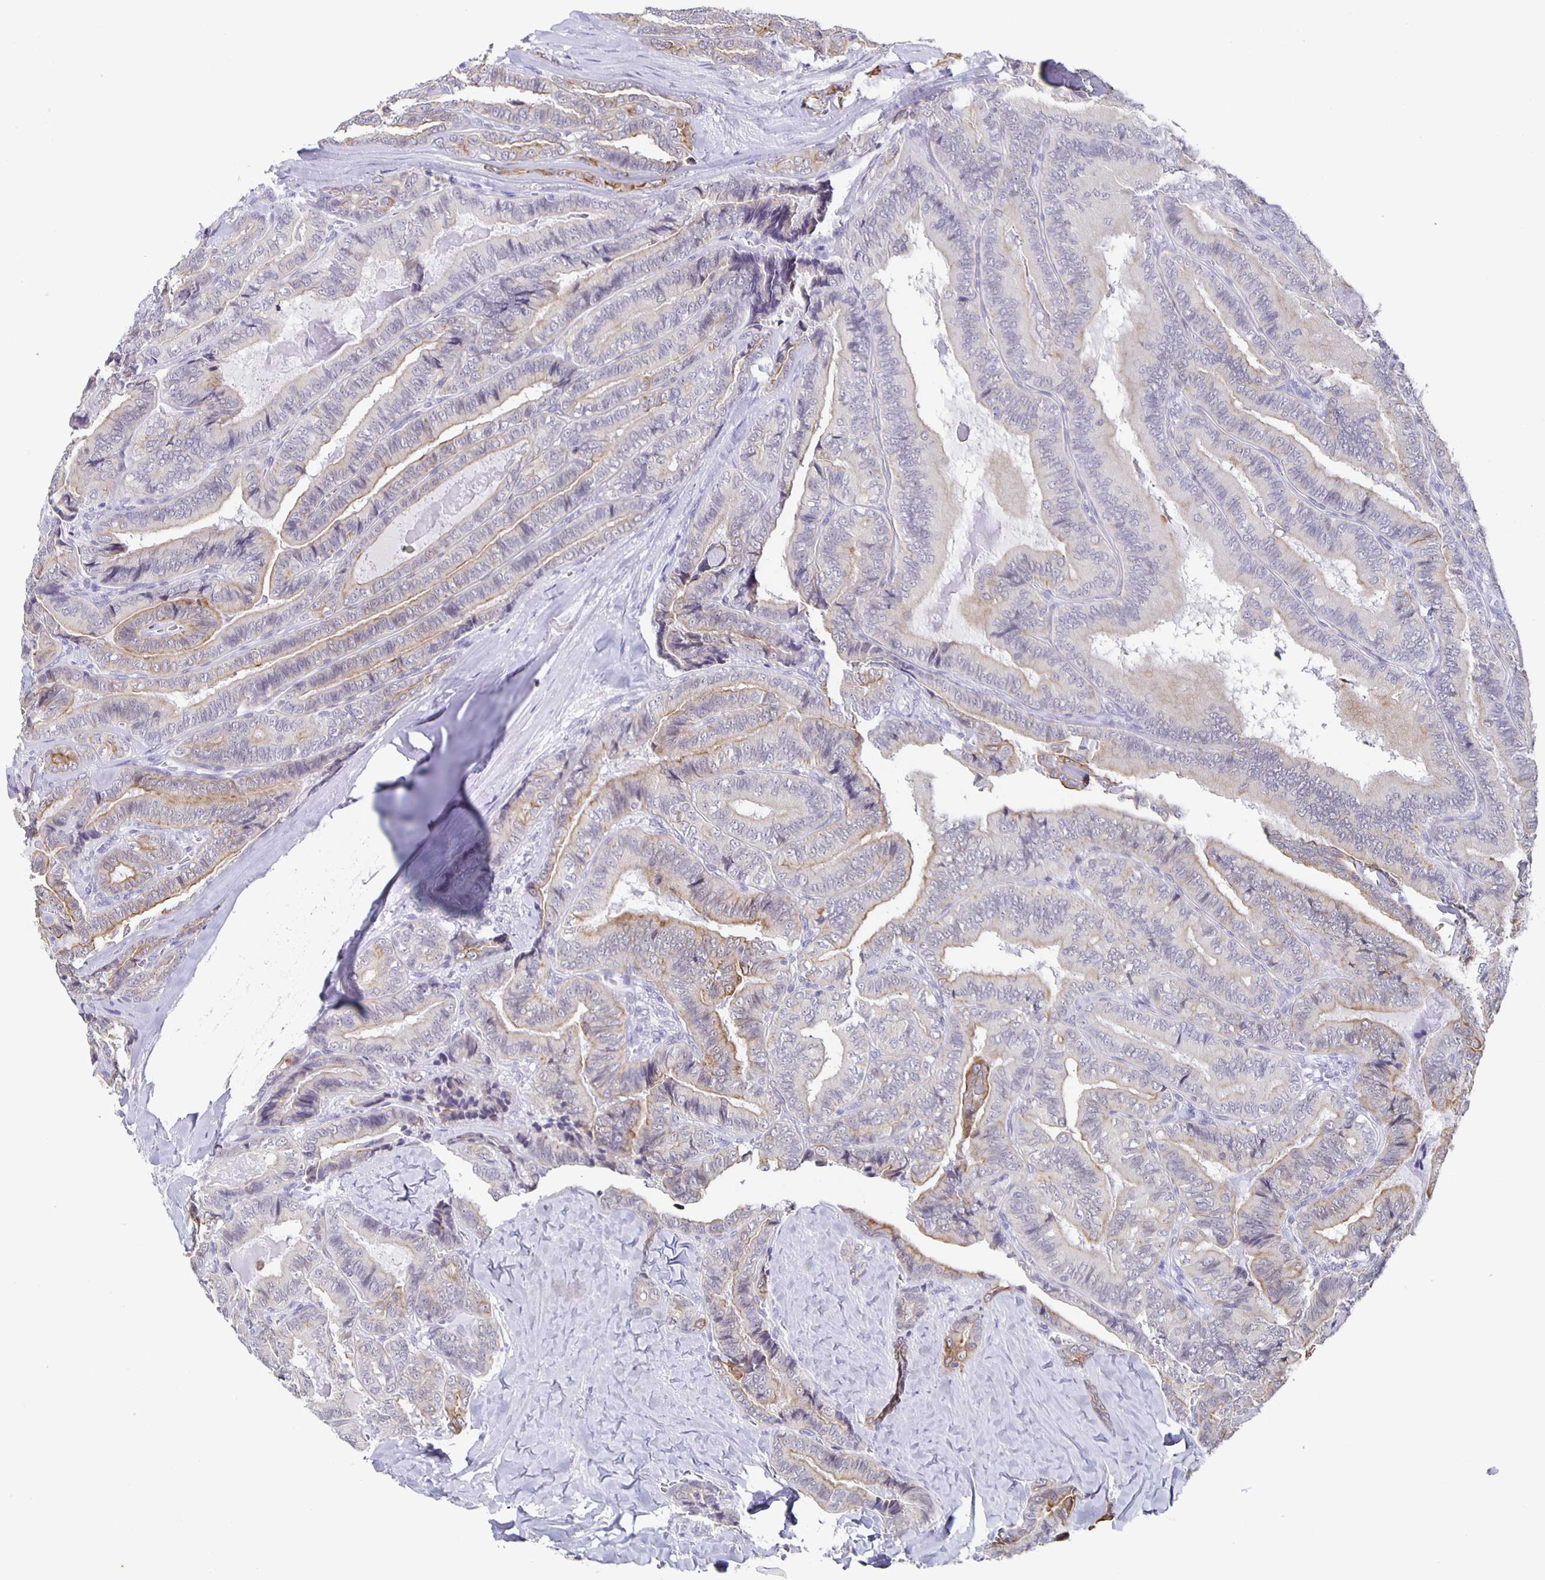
{"staining": {"intensity": "weak", "quantity": "<25%", "location": "cytoplasmic/membranous"}, "tissue": "thyroid cancer", "cell_type": "Tumor cells", "image_type": "cancer", "snomed": [{"axis": "morphology", "description": "Papillary adenocarcinoma, NOS"}, {"axis": "topography", "description": "Thyroid gland"}], "caption": "Human thyroid cancer stained for a protein using IHC displays no positivity in tumor cells.", "gene": "CCDC17", "patient": {"sex": "male", "age": 61}}